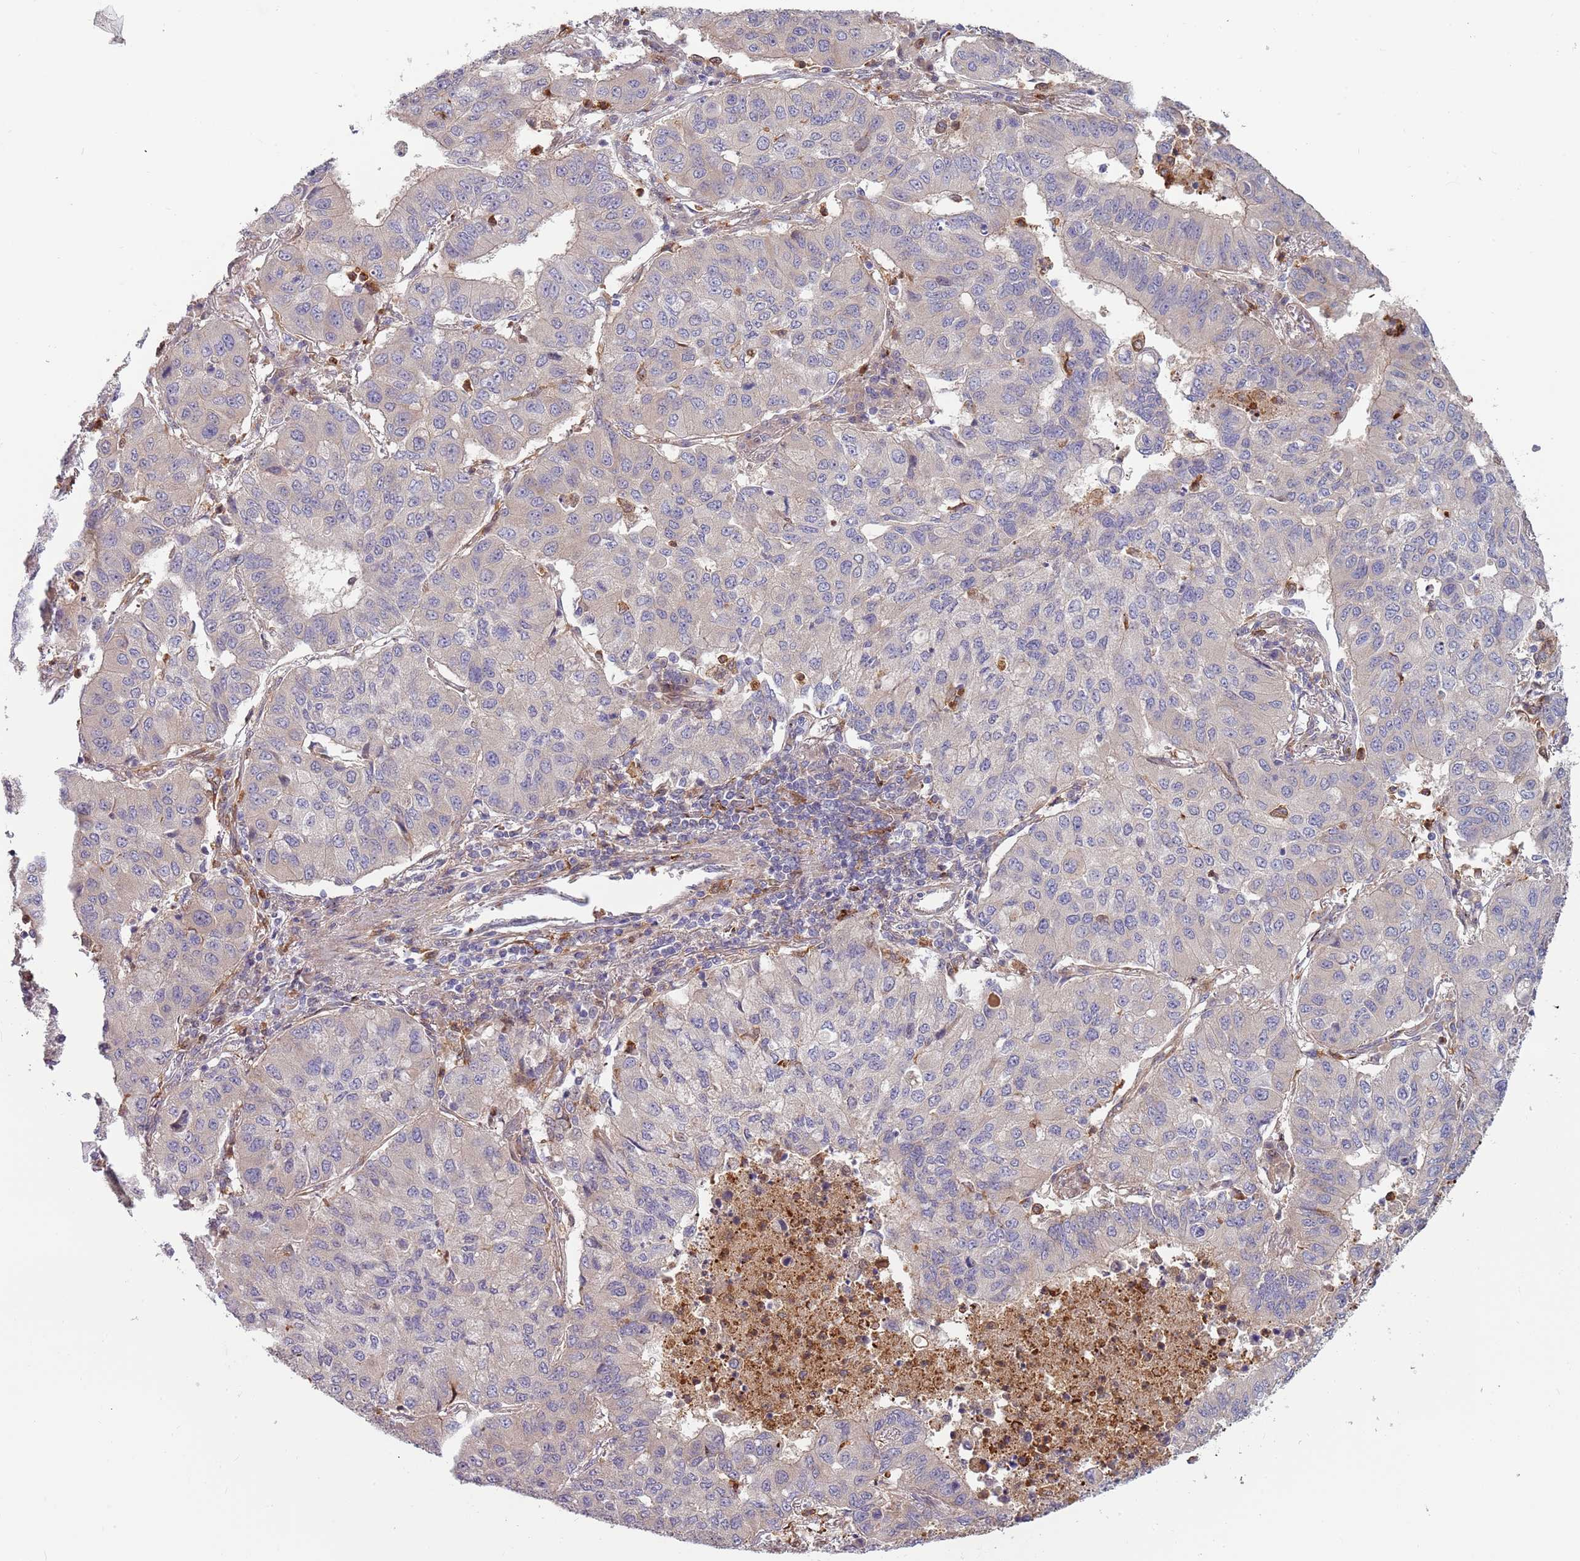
{"staining": {"intensity": "negative", "quantity": "none", "location": "none"}, "tissue": "lung cancer", "cell_type": "Tumor cells", "image_type": "cancer", "snomed": [{"axis": "morphology", "description": "Squamous cell carcinoma, NOS"}, {"axis": "topography", "description": "Lung"}], "caption": "A histopathology image of squamous cell carcinoma (lung) stained for a protein exhibits no brown staining in tumor cells.", "gene": "NADK", "patient": {"sex": "male", "age": 74}}